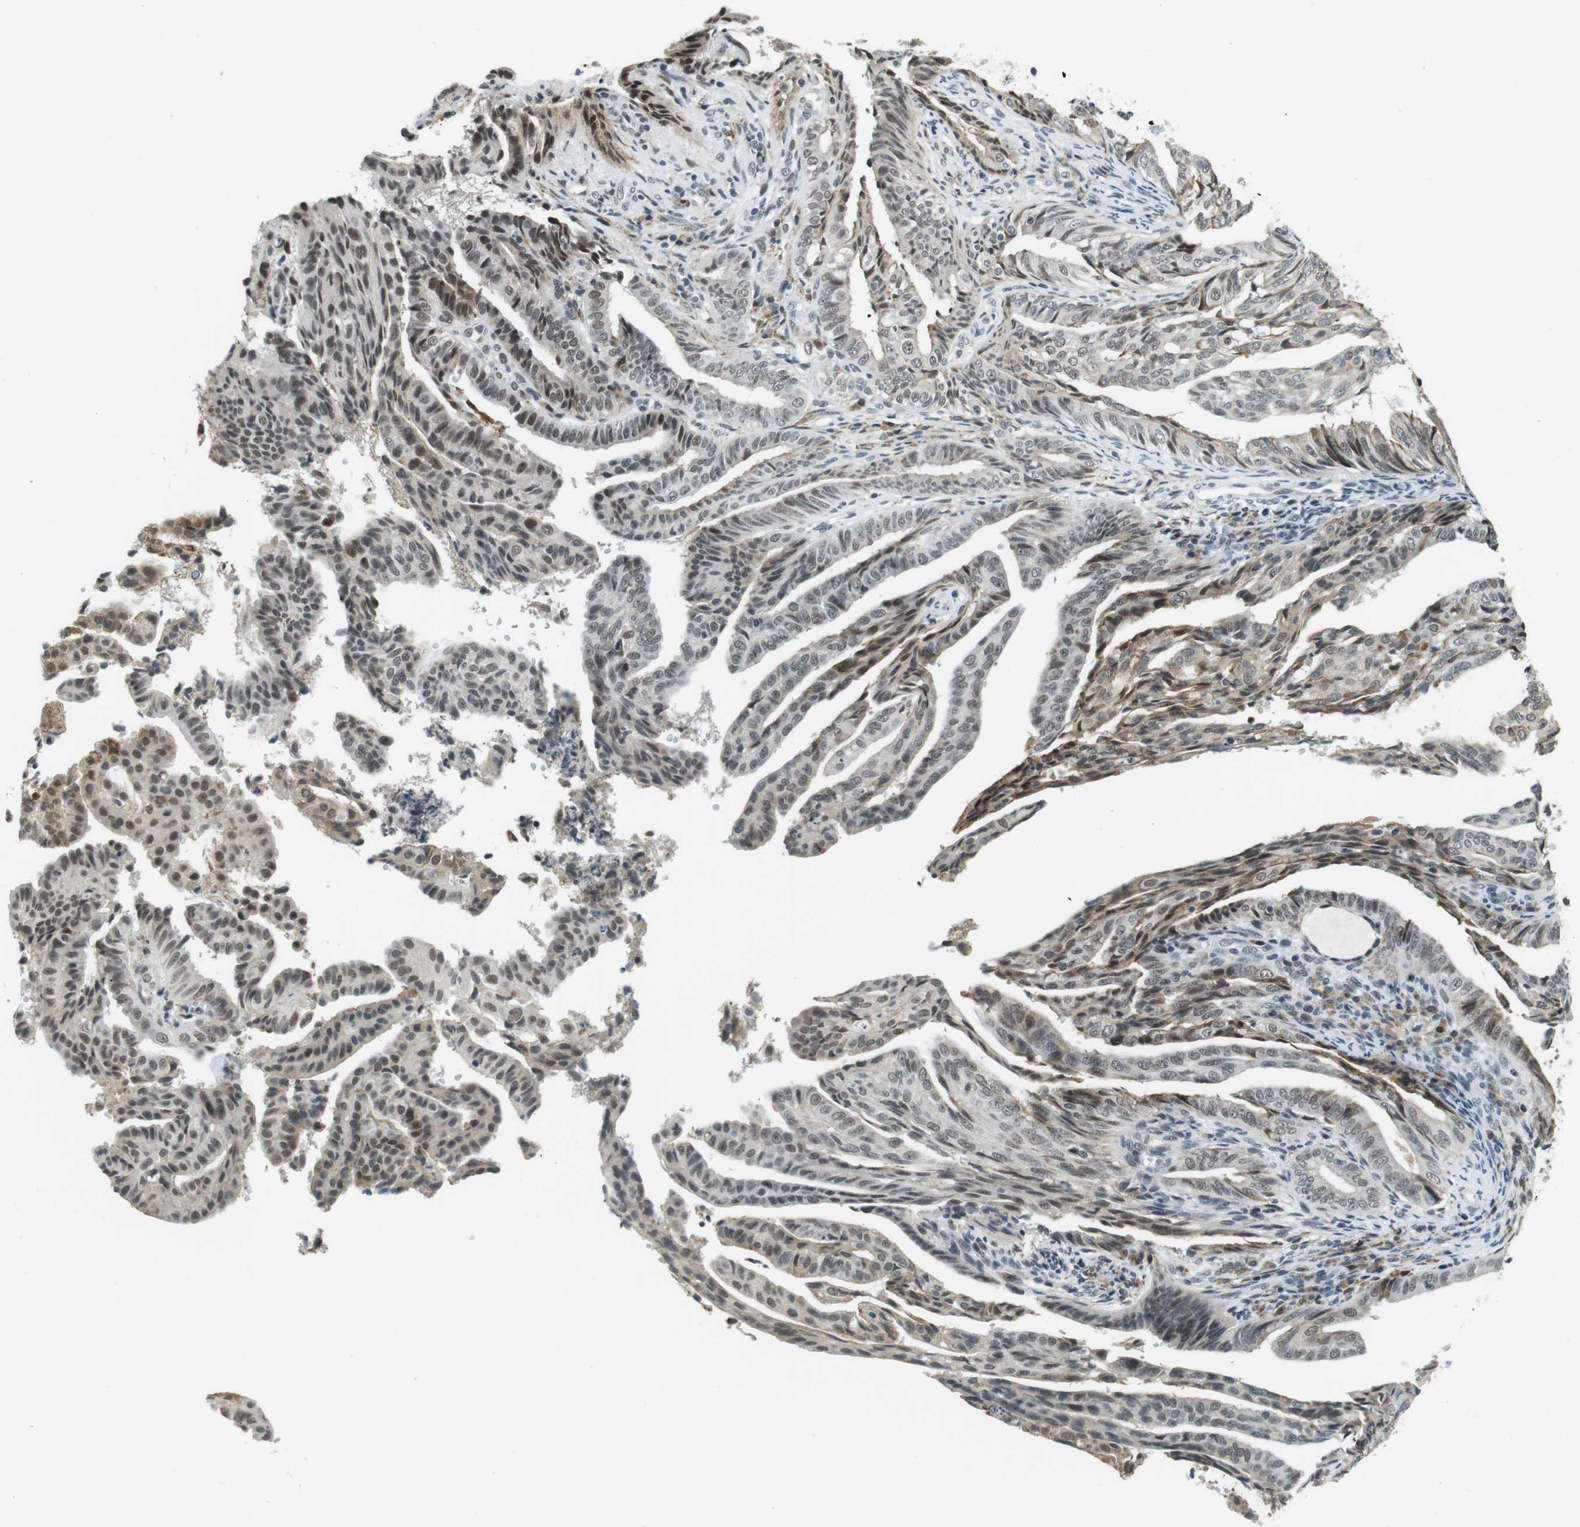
{"staining": {"intensity": "moderate", "quantity": "25%-75%", "location": "nuclear"}, "tissue": "endometrial cancer", "cell_type": "Tumor cells", "image_type": "cancer", "snomed": [{"axis": "morphology", "description": "Adenocarcinoma, NOS"}, {"axis": "topography", "description": "Endometrium"}], "caption": "This micrograph exhibits immunohistochemistry staining of endometrial adenocarcinoma, with medium moderate nuclear positivity in about 25%-75% of tumor cells.", "gene": "RNF38", "patient": {"sex": "female", "age": 58}}